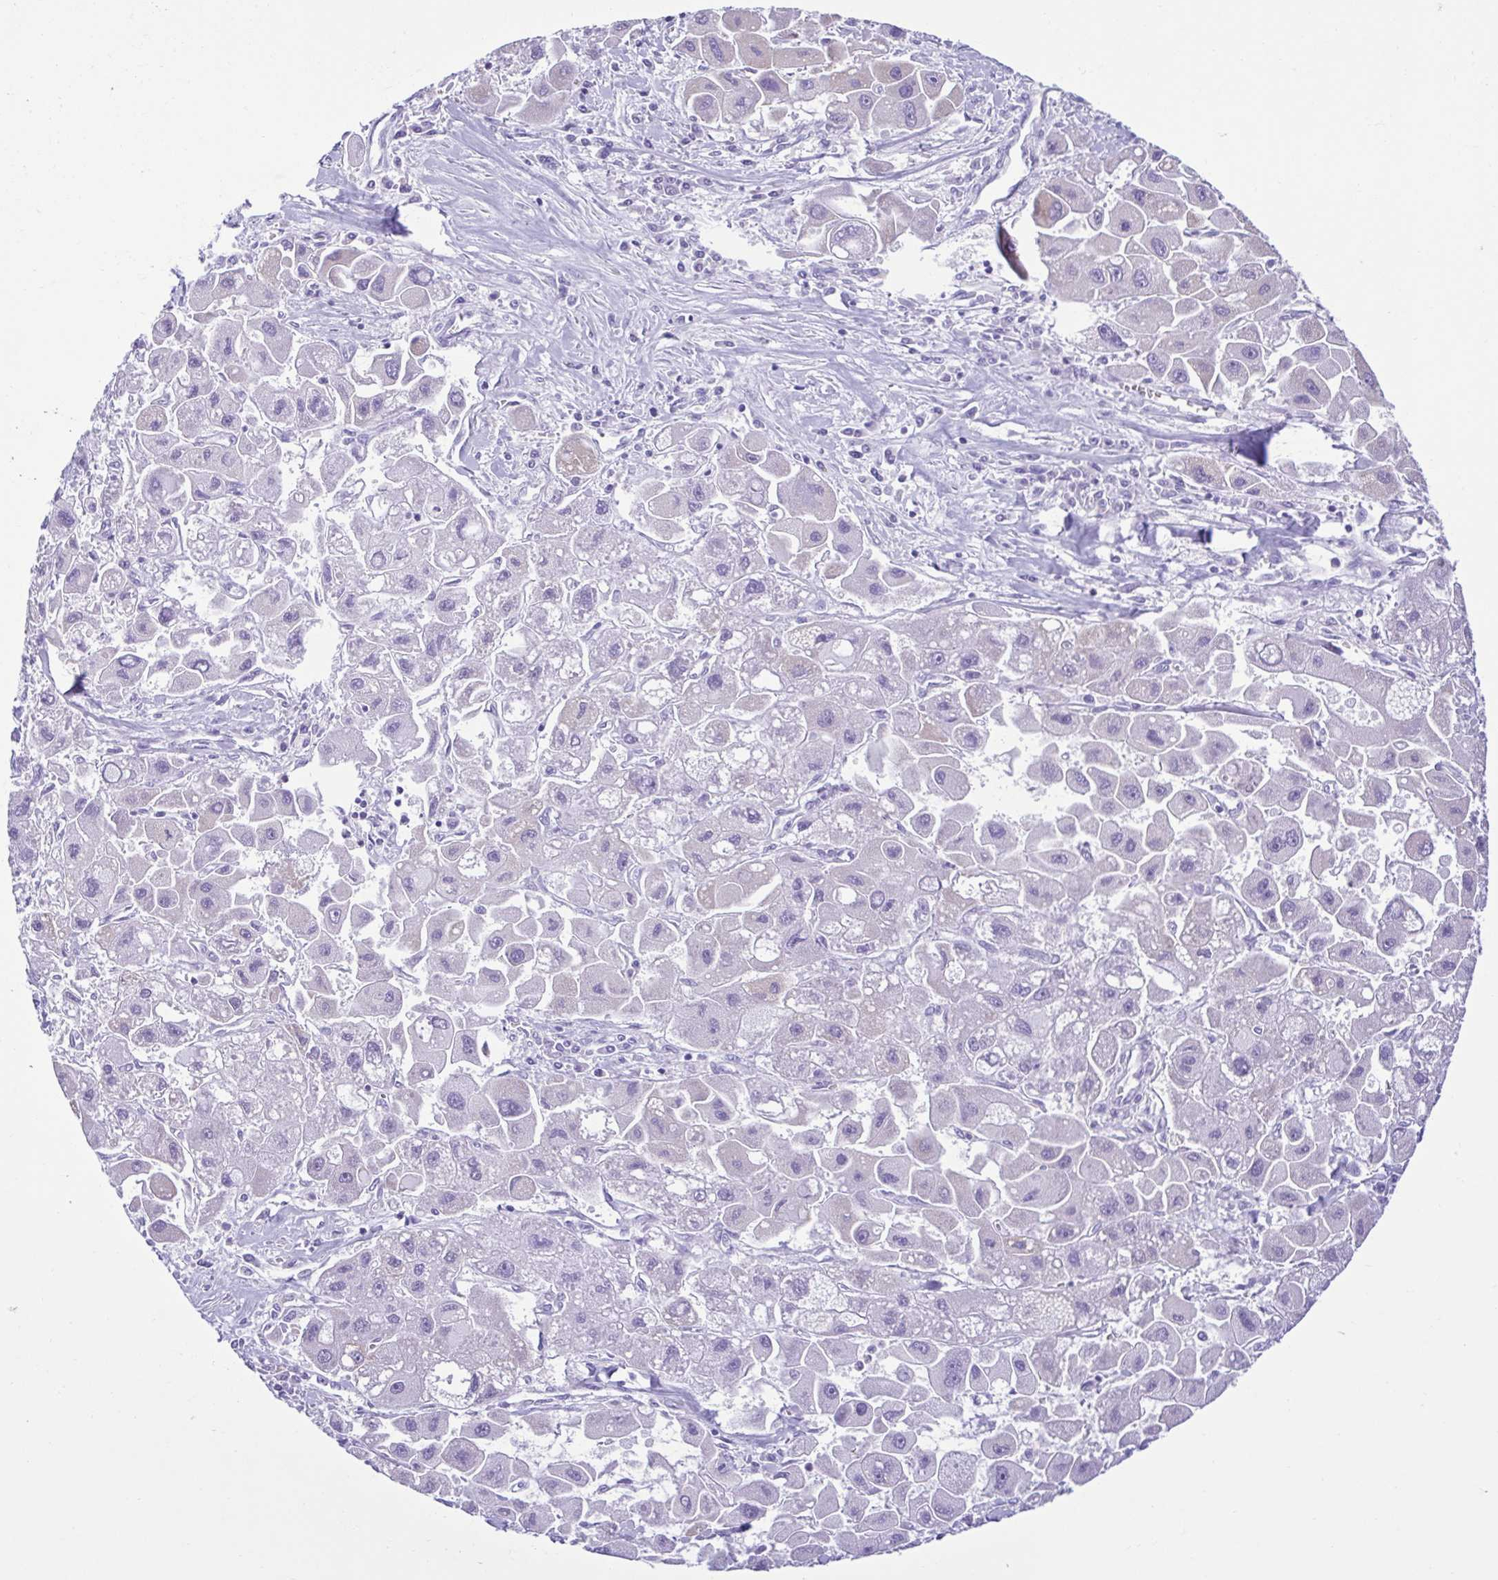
{"staining": {"intensity": "weak", "quantity": "<25%", "location": "cytoplasmic/membranous"}, "tissue": "liver cancer", "cell_type": "Tumor cells", "image_type": "cancer", "snomed": [{"axis": "morphology", "description": "Carcinoma, Hepatocellular, NOS"}, {"axis": "topography", "description": "Liver"}], "caption": "Immunohistochemical staining of human hepatocellular carcinoma (liver) exhibits no significant positivity in tumor cells.", "gene": "CBY2", "patient": {"sex": "male", "age": 24}}